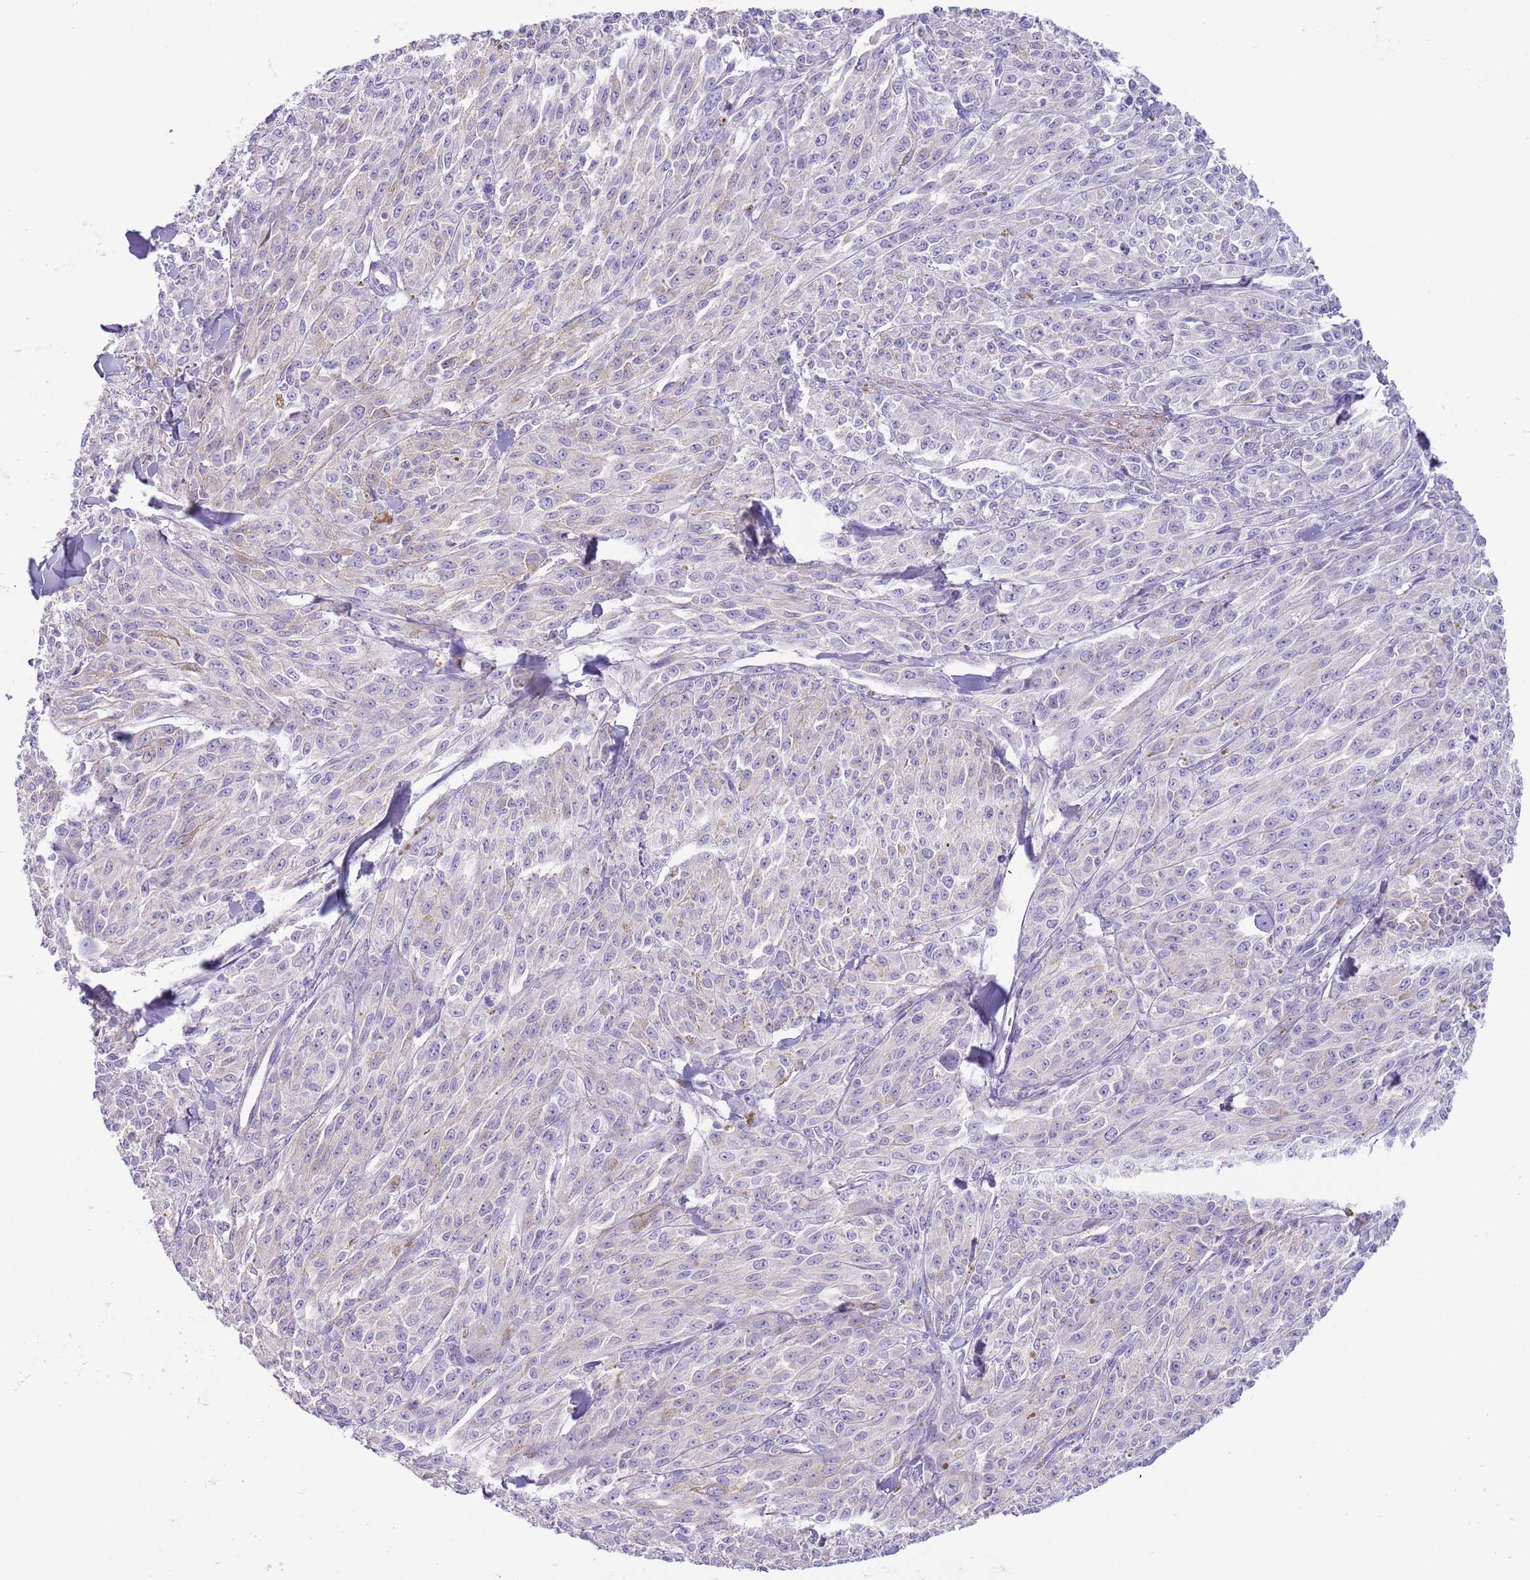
{"staining": {"intensity": "negative", "quantity": "none", "location": "none"}, "tissue": "melanoma", "cell_type": "Tumor cells", "image_type": "cancer", "snomed": [{"axis": "morphology", "description": "Malignant melanoma, NOS"}, {"axis": "topography", "description": "Skin"}], "caption": "This is an immunohistochemistry (IHC) image of human melanoma. There is no positivity in tumor cells.", "gene": "CFH", "patient": {"sex": "female", "age": 52}}